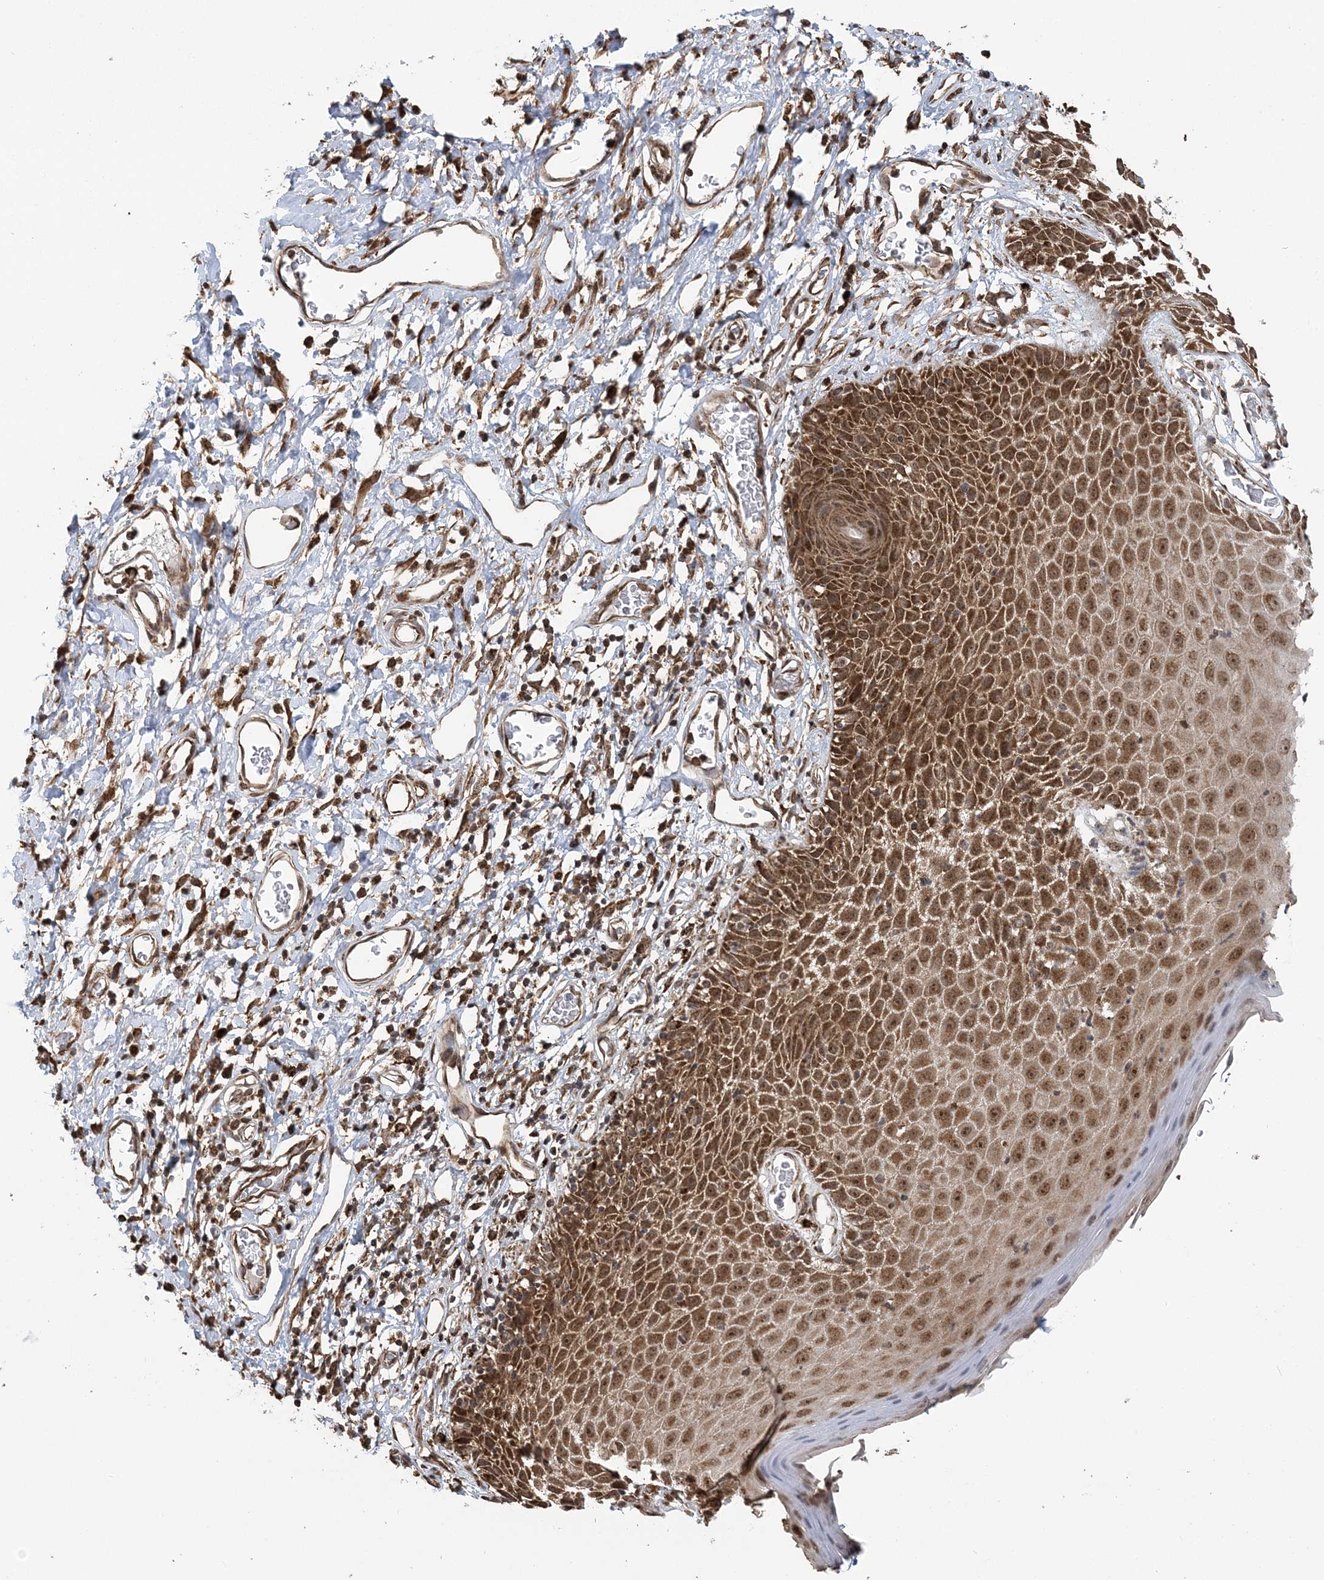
{"staining": {"intensity": "strong", "quantity": ">75%", "location": "cytoplasmic/membranous,nuclear"}, "tissue": "skin", "cell_type": "Epidermal cells", "image_type": "normal", "snomed": [{"axis": "morphology", "description": "Normal tissue, NOS"}, {"axis": "topography", "description": "Vulva"}], "caption": "Immunohistochemistry image of benign skin: human skin stained using immunohistochemistry (IHC) reveals high levels of strong protein expression localized specifically in the cytoplasmic/membranous,nuclear of epidermal cells, appearing as a cytoplasmic/membranous,nuclear brown color.", "gene": "PCBP1", "patient": {"sex": "female", "age": 68}}